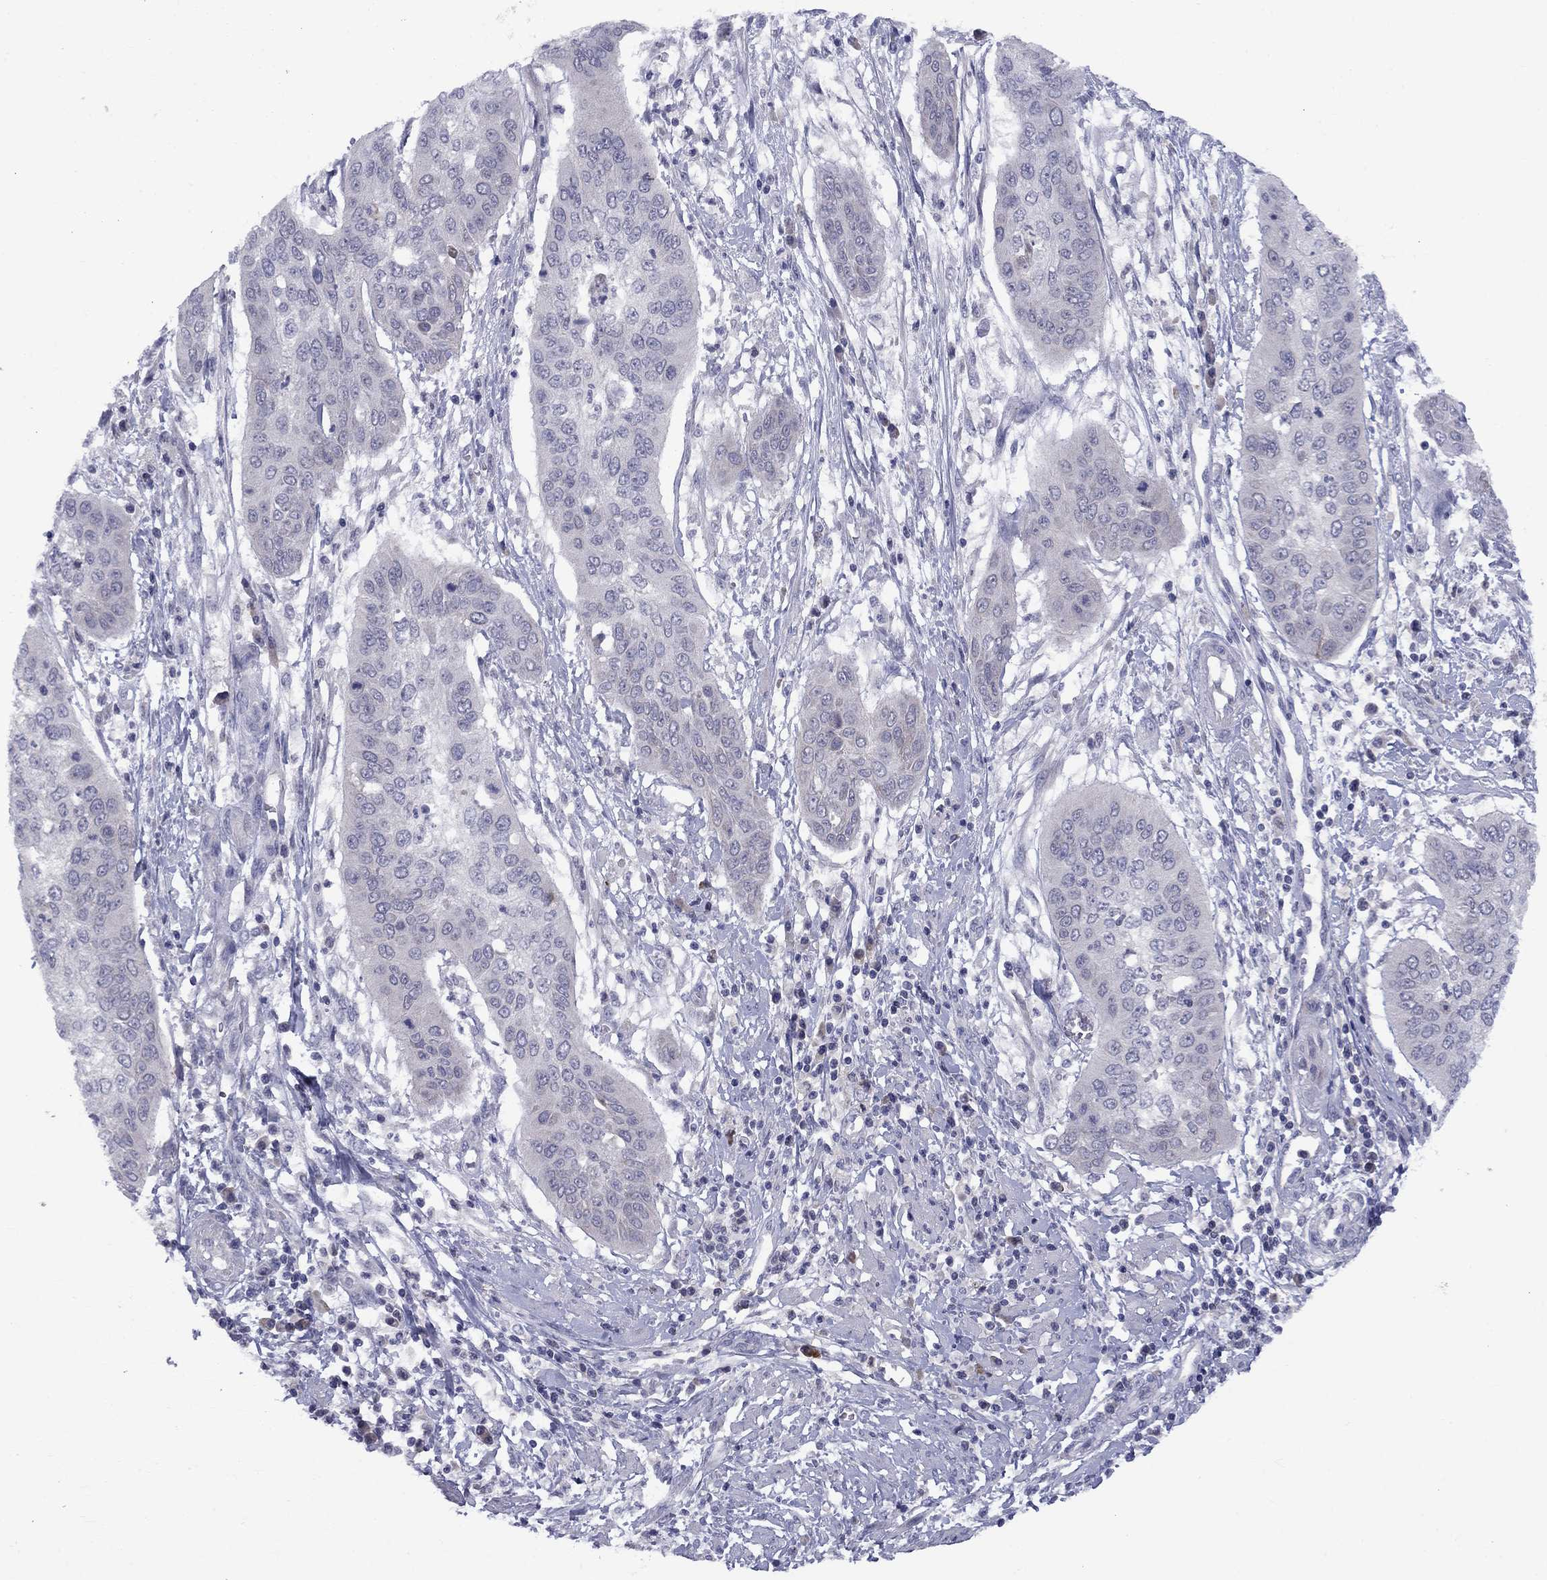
{"staining": {"intensity": "negative", "quantity": "none", "location": "none"}, "tissue": "cervical cancer", "cell_type": "Tumor cells", "image_type": "cancer", "snomed": [{"axis": "morphology", "description": "Squamous cell carcinoma, NOS"}, {"axis": "topography", "description": "Cervix"}], "caption": "Immunohistochemistry (IHC) image of neoplastic tissue: human cervical cancer stained with DAB demonstrates no significant protein staining in tumor cells. Nuclei are stained in blue.", "gene": "CACNA1A", "patient": {"sex": "female", "age": 39}}